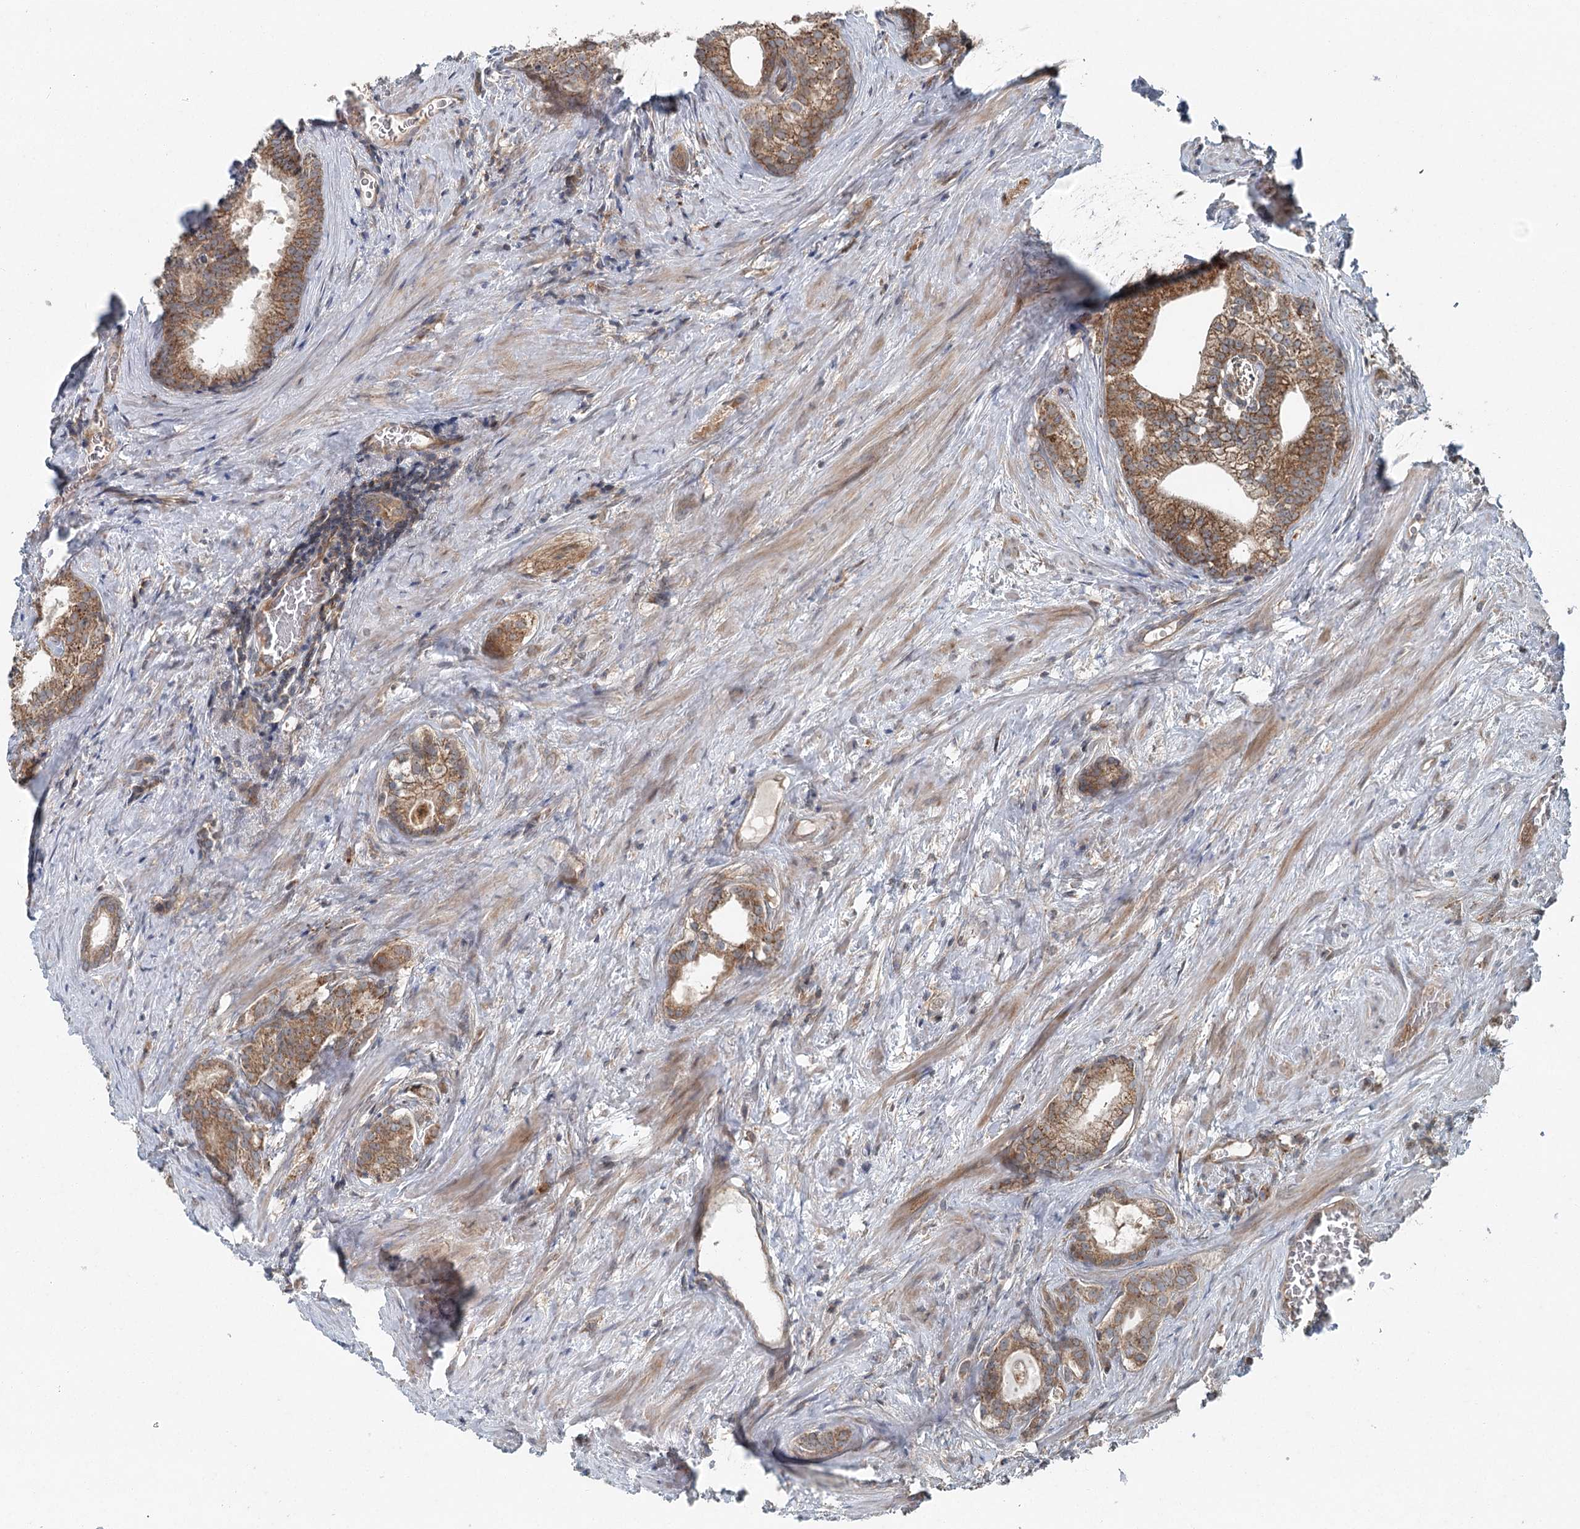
{"staining": {"intensity": "moderate", "quantity": ">75%", "location": "cytoplasmic/membranous"}, "tissue": "prostate cancer", "cell_type": "Tumor cells", "image_type": "cancer", "snomed": [{"axis": "morphology", "description": "Adenocarcinoma, Low grade"}, {"axis": "topography", "description": "Prostate"}], "caption": "Low-grade adenocarcinoma (prostate) stained with a brown dye exhibits moderate cytoplasmic/membranous positive positivity in about >75% of tumor cells.", "gene": "SKIC3", "patient": {"sex": "male", "age": 71}}